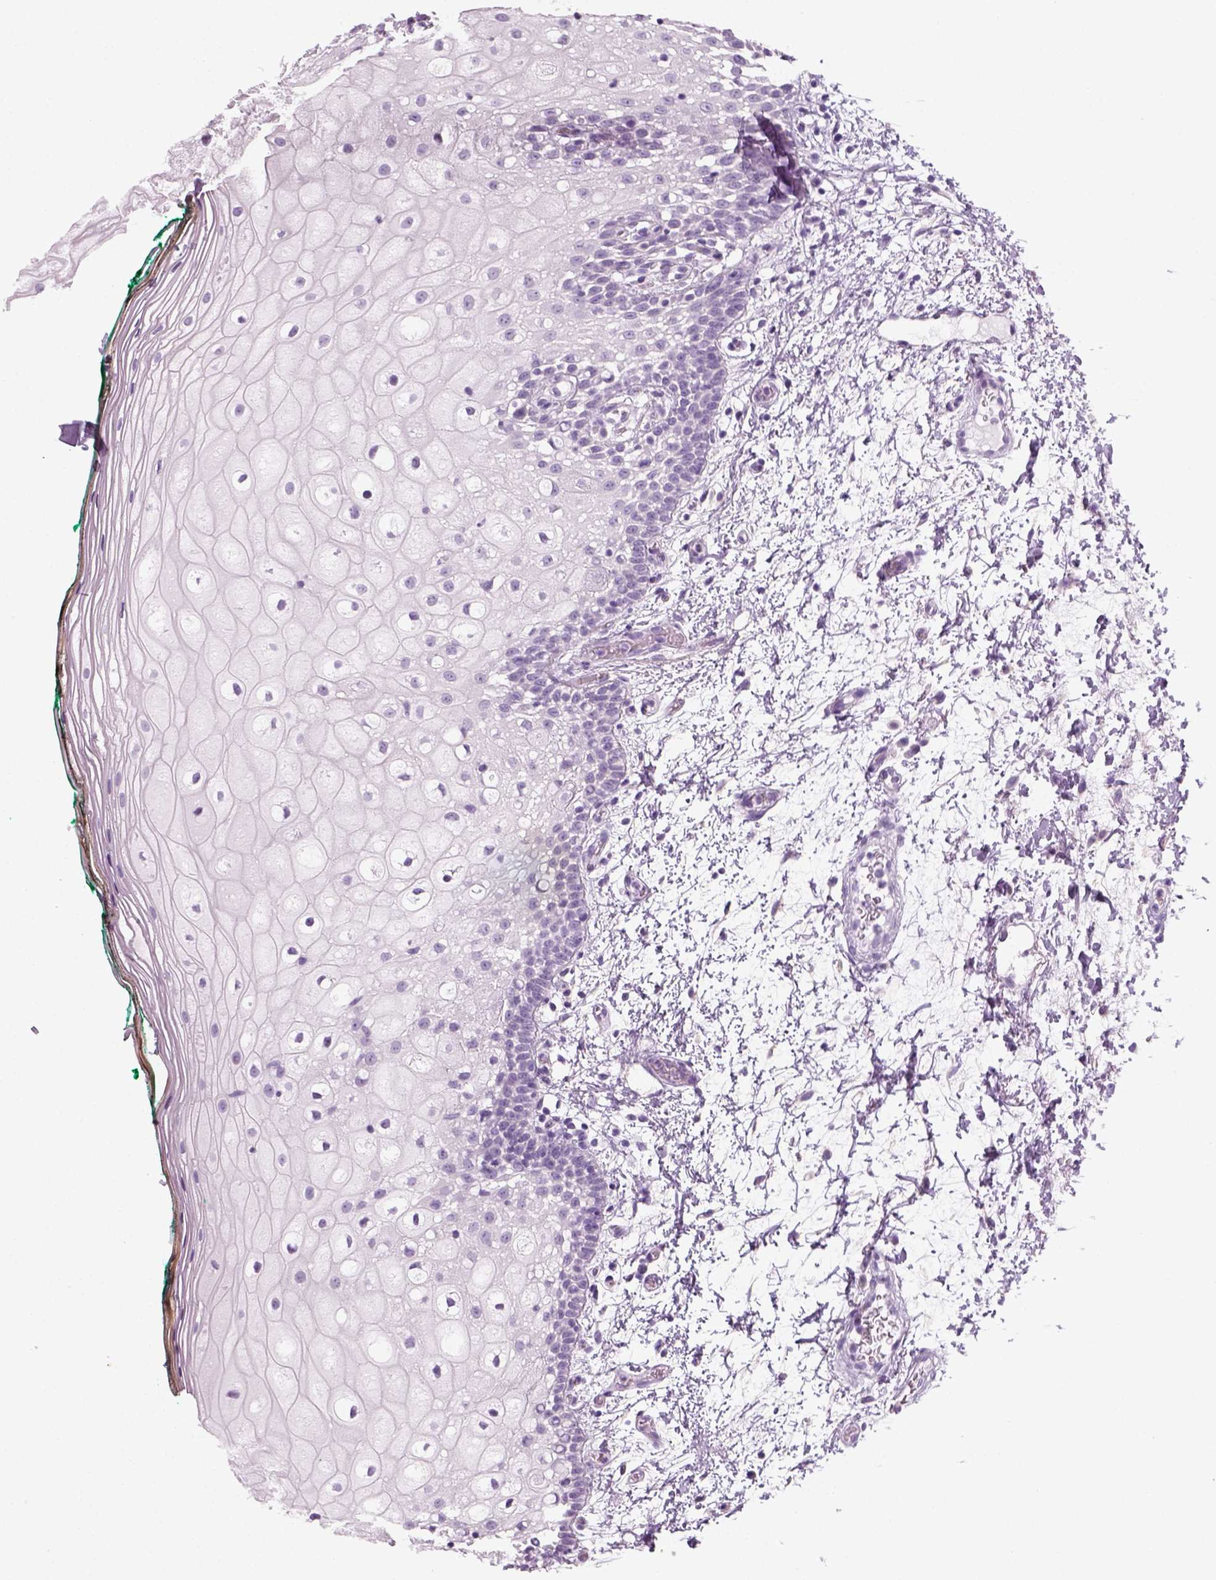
{"staining": {"intensity": "negative", "quantity": "none", "location": "none"}, "tissue": "oral mucosa", "cell_type": "Squamous epithelial cells", "image_type": "normal", "snomed": [{"axis": "morphology", "description": "Normal tissue, NOS"}, {"axis": "topography", "description": "Oral tissue"}], "caption": "A high-resolution image shows immunohistochemistry (IHC) staining of benign oral mucosa, which exhibits no significant staining in squamous epithelial cells. (DAB (3,3'-diaminobenzidine) immunohistochemistry visualized using brightfield microscopy, high magnification).", "gene": "SLC12A5", "patient": {"sex": "female", "age": 83}}